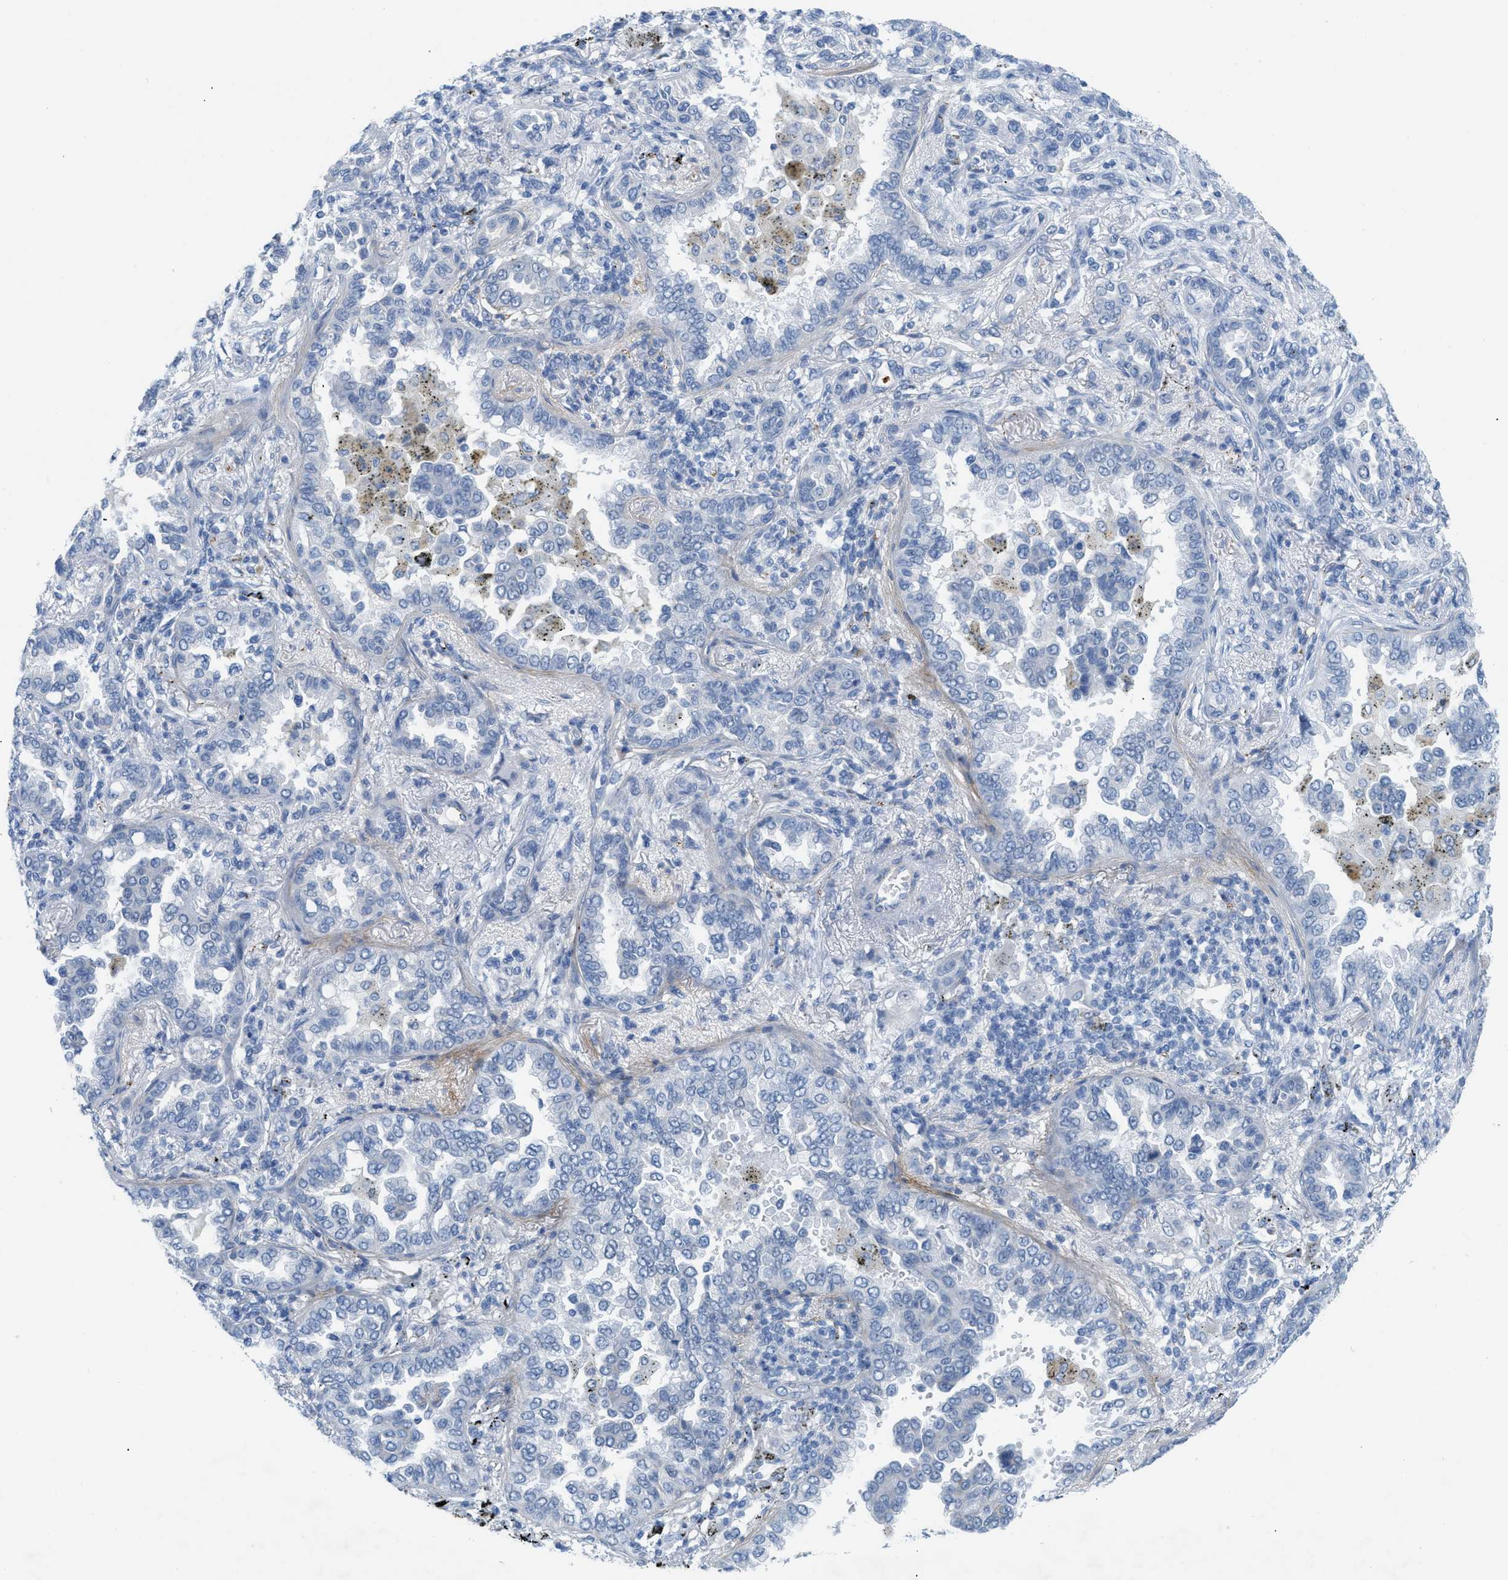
{"staining": {"intensity": "negative", "quantity": "none", "location": "none"}, "tissue": "lung cancer", "cell_type": "Tumor cells", "image_type": "cancer", "snomed": [{"axis": "morphology", "description": "Normal tissue, NOS"}, {"axis": "morphology", "description": "Adenocarcinoma, NOS"}, {"axis": "topography", "description": "Lung"}], "caption": "This image is of adenocarcinoma (lung) stained with immunohistochemistry (IHC) to label a protein in brown with the nuclei are counter-stained blue. There is no staining in tumor cells.", "gene": "HLTF", "patient": {"sex": "male", "age": 59}}